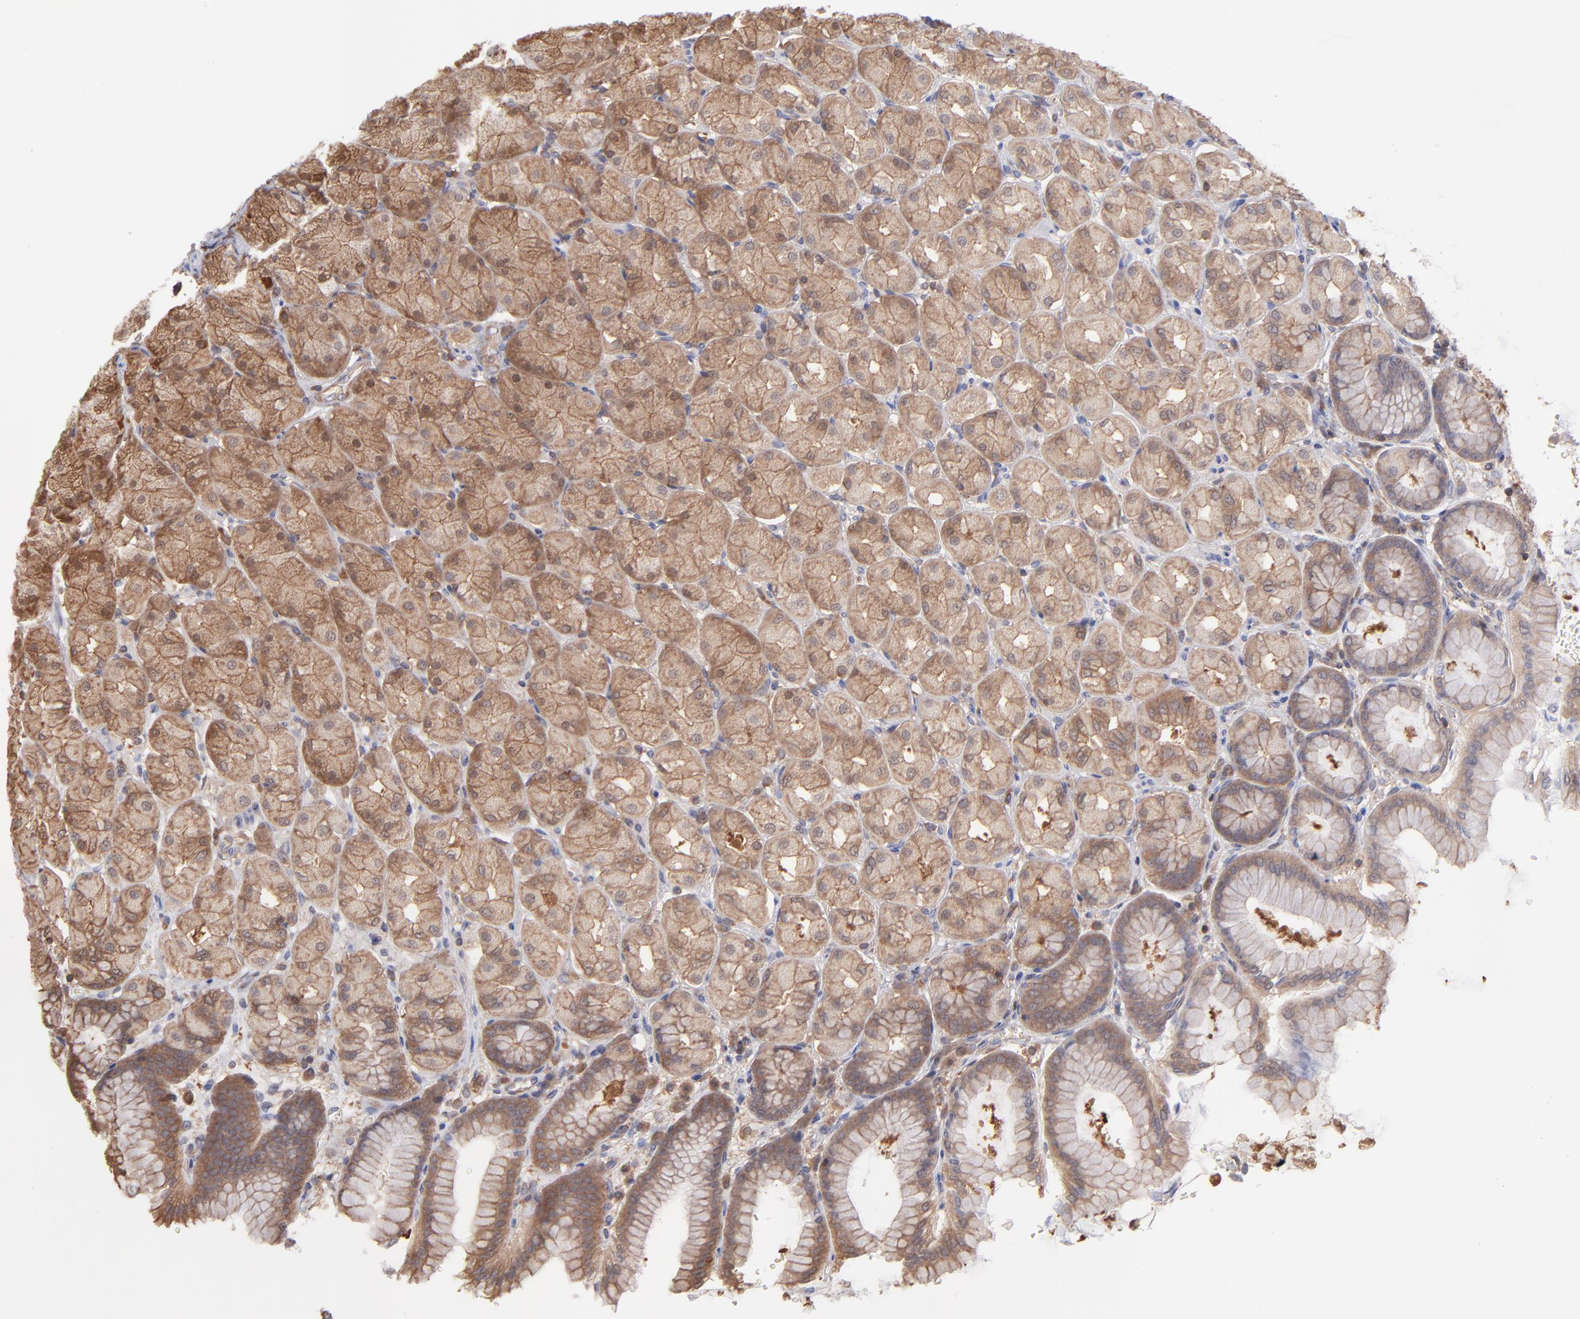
{"staining": {"intensity": "strong", "quantity": "25%-75%", "location": "cytoplasmic/membranous"}, "tissue": "stomach", "cell_type": "Glandular cells", "image_type": "normal", "snomed": [{"axis": "morphology", "description": "Normal tissue, NOS"}, {"axis": "topography", "description": "Stomach, upper"}], "caption": "Stomach stained with DAB (3,3'-diaminobenzidine) immunohistochemistry shows high levels of strong cytoplasmic/membranous staining in approximately 25%-75% of glandular cells. Nuclei are stained in blue.", "gene": "MAP2K2", "patient": {"sex": "female", "age": 56}}